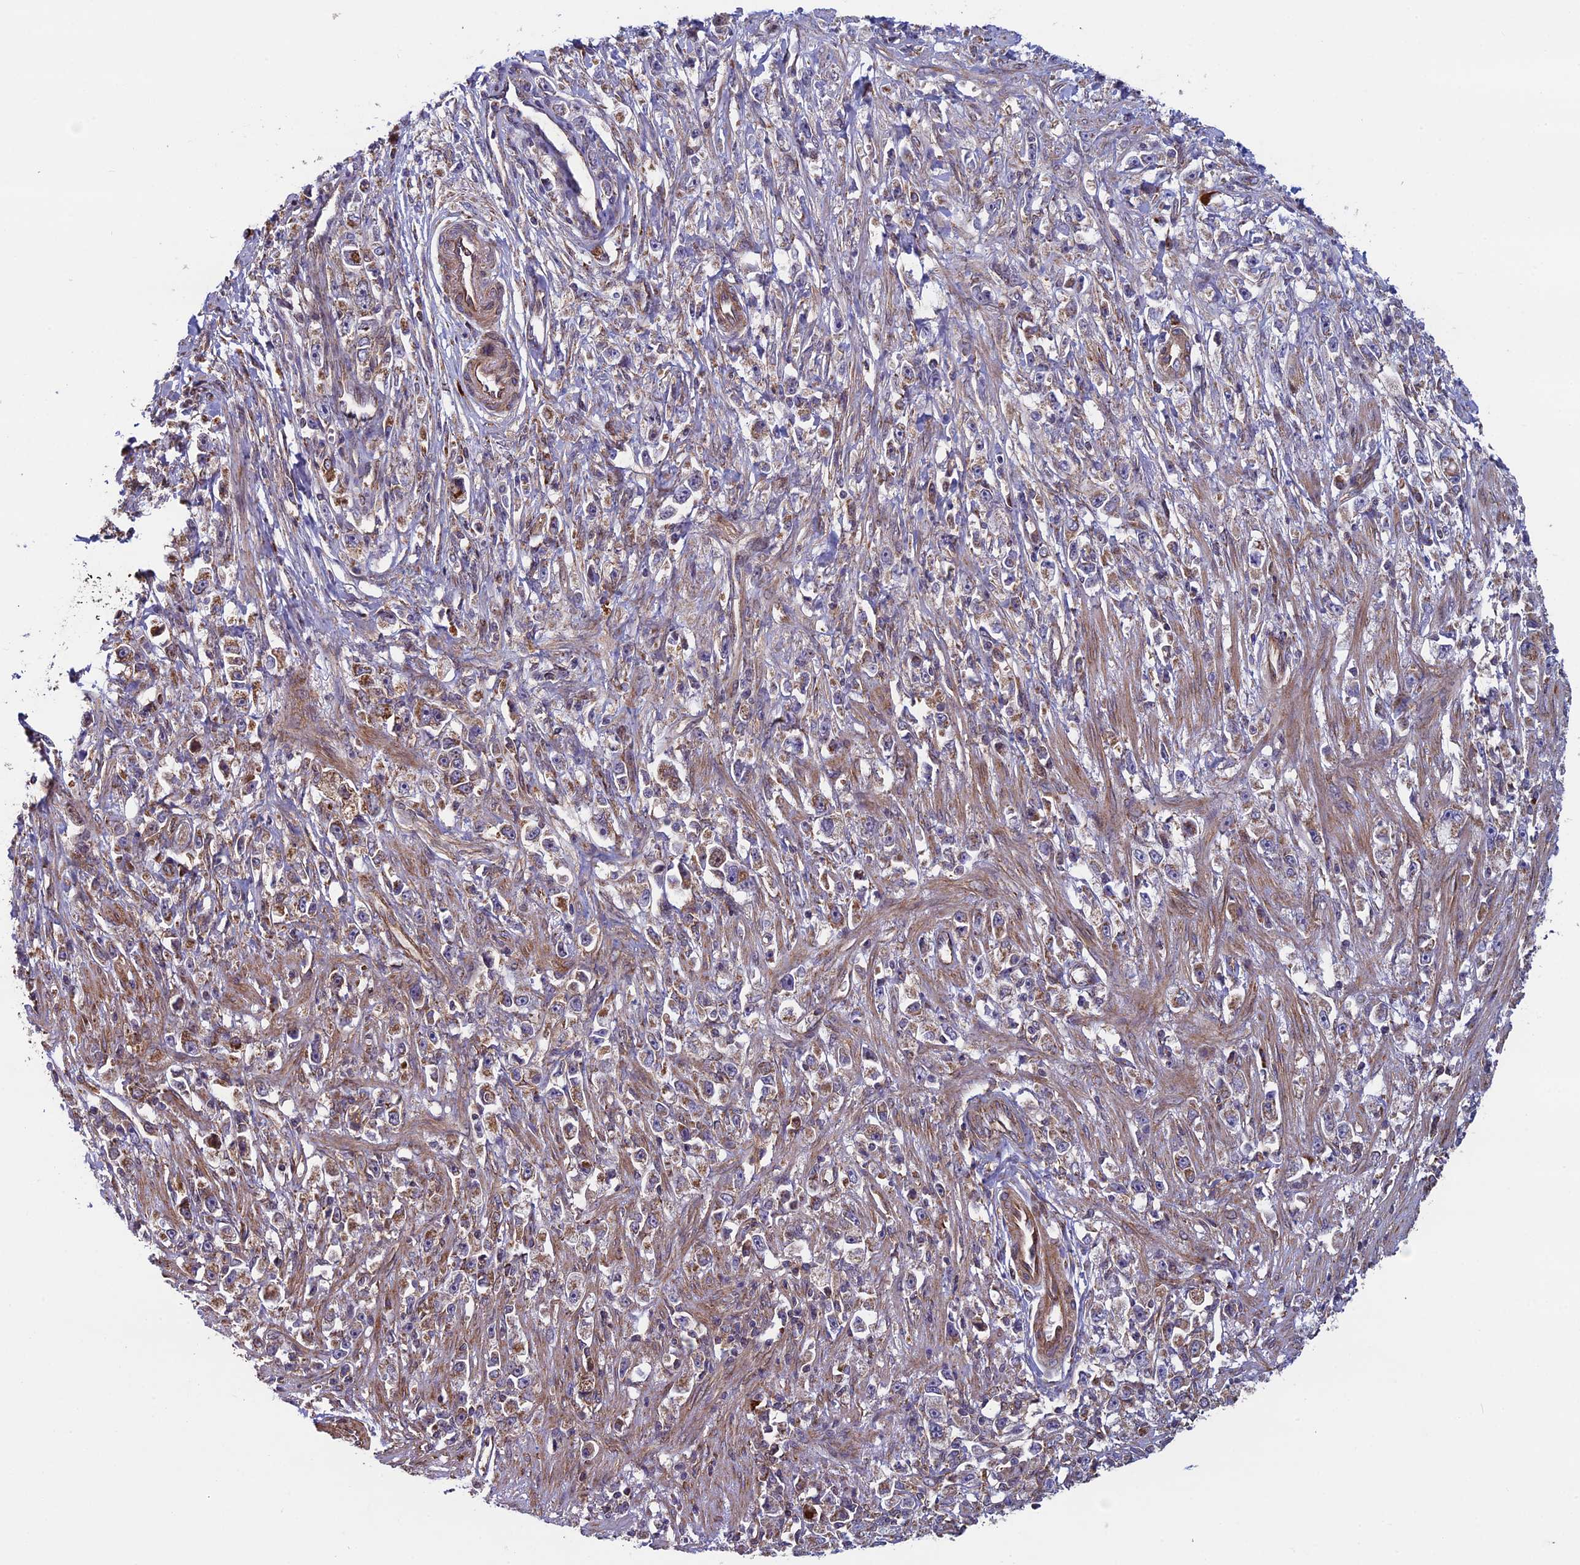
{"staining": {"intensity": "moderate", "quantity": "<25%", "location": "cytoplasmic/membranous"}, "tissue": "stomach cancer", "cell_type": "Tumor cells", "image_type": "cancer", "snomed": [{"axis": "morphology", "description": "Adenocarcinoma, NOS"}, {"axis": "topography", "description": "Stomach"}], "caption": "Human stomach cancer stained with a protein marker exhibits moderate staining in tumor cells.", "gene": "CCDC8", "patient": {"sex": "female", "age": 59}}